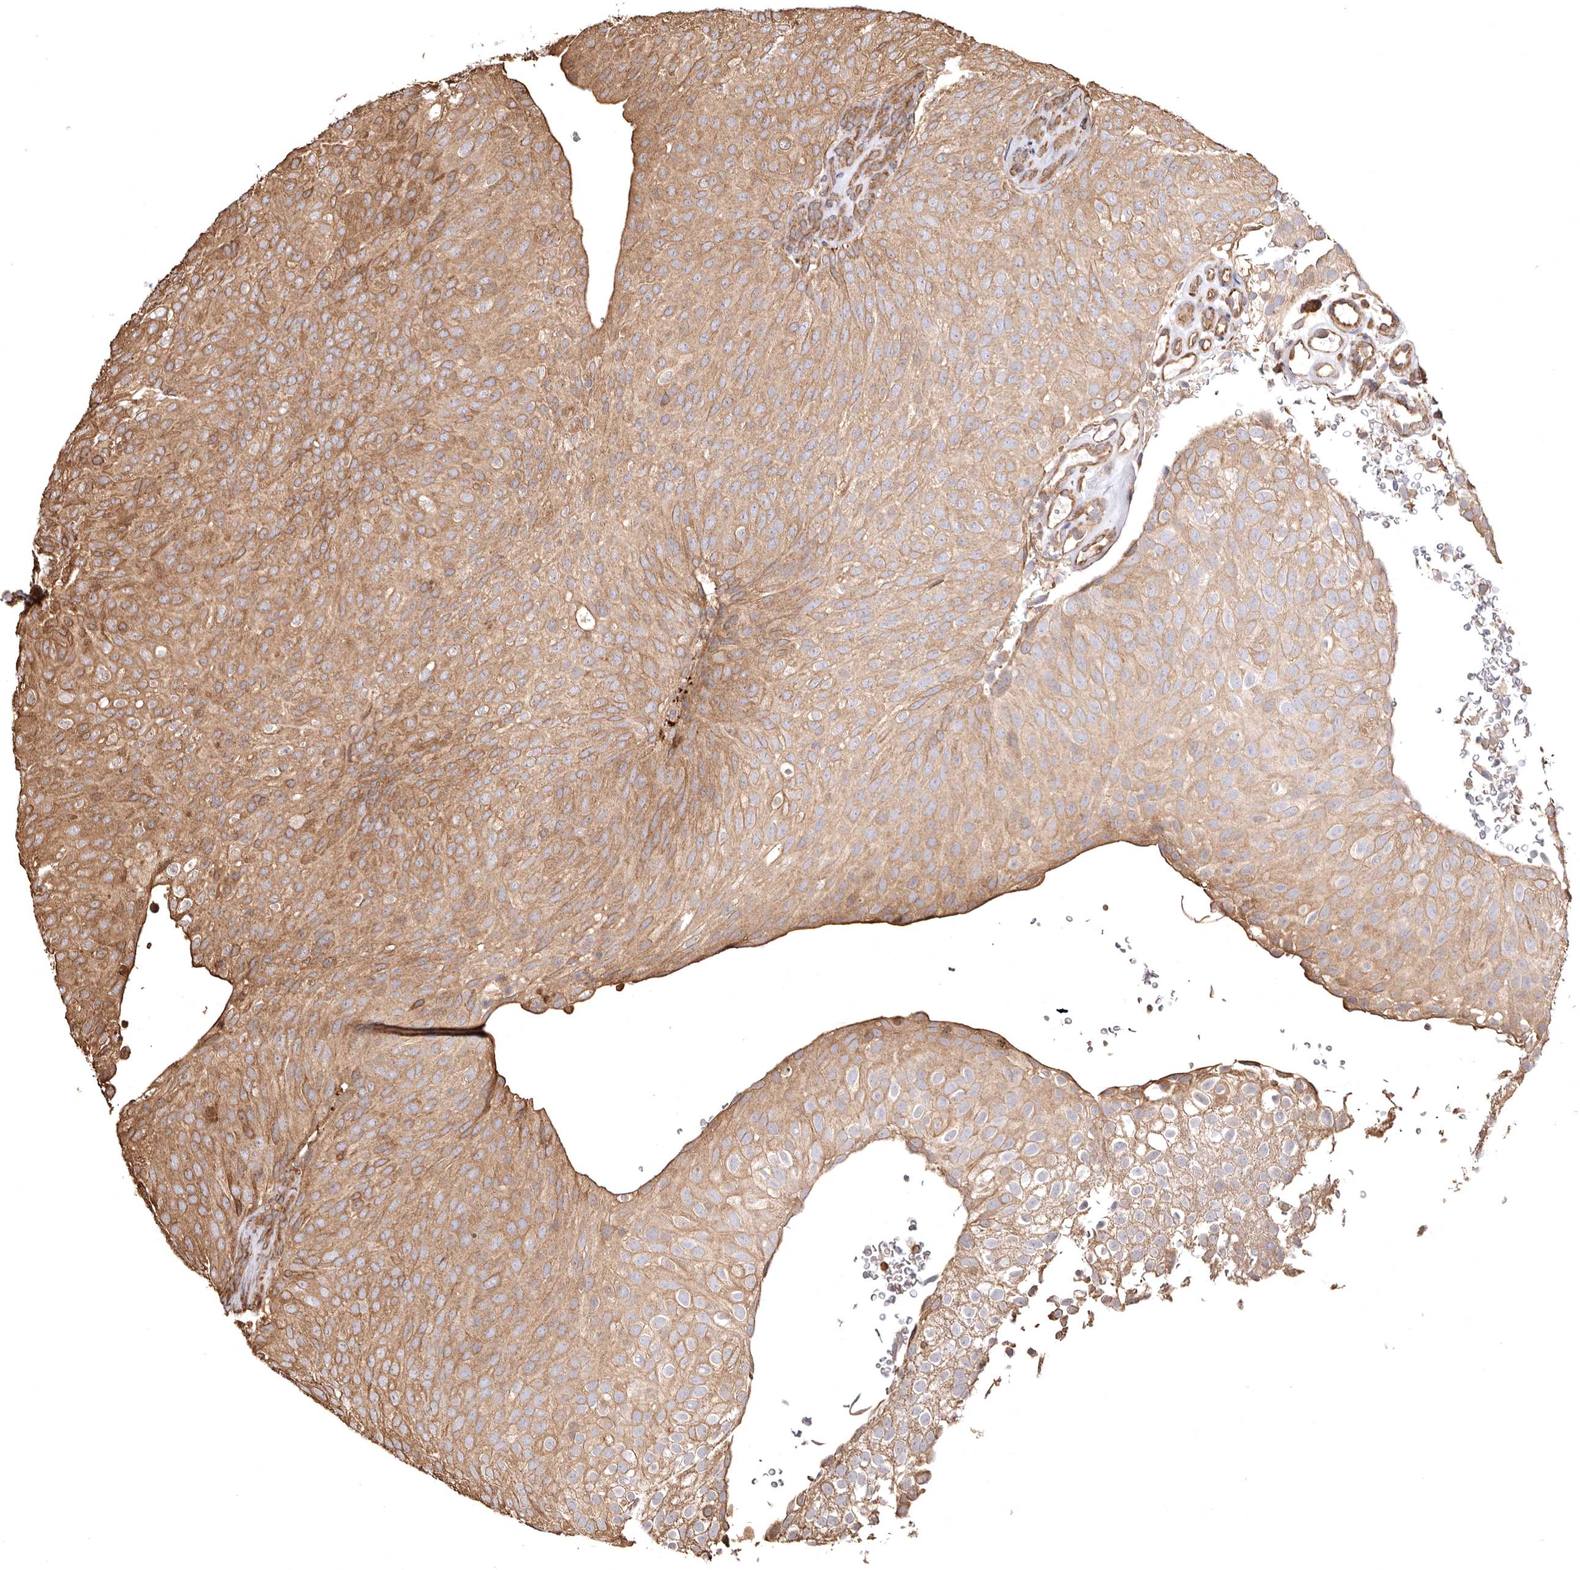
{"staining": {"intensity": "moderate", "quantity": ">75%", "location": "cytoplasmic/membranous"}, "tissue": "urothelial cancer", "cell_type": "Tumor cells", "image_type": "cancer", "snomed": [{"axis": "morphology", "description": "Urothelial carcinoma, Low grade"}, {"axis": "topography", "description": "Urinary bladder"}], "caption": "Human urothelial carcinoma (low-grade) stained for a protein (brown) shows moderate cytoplasmic/membranous positive positivity in approximately >75% of tumor cells.", "gene": "MACC1", "patient": {"sex": "male", "age": 78}}